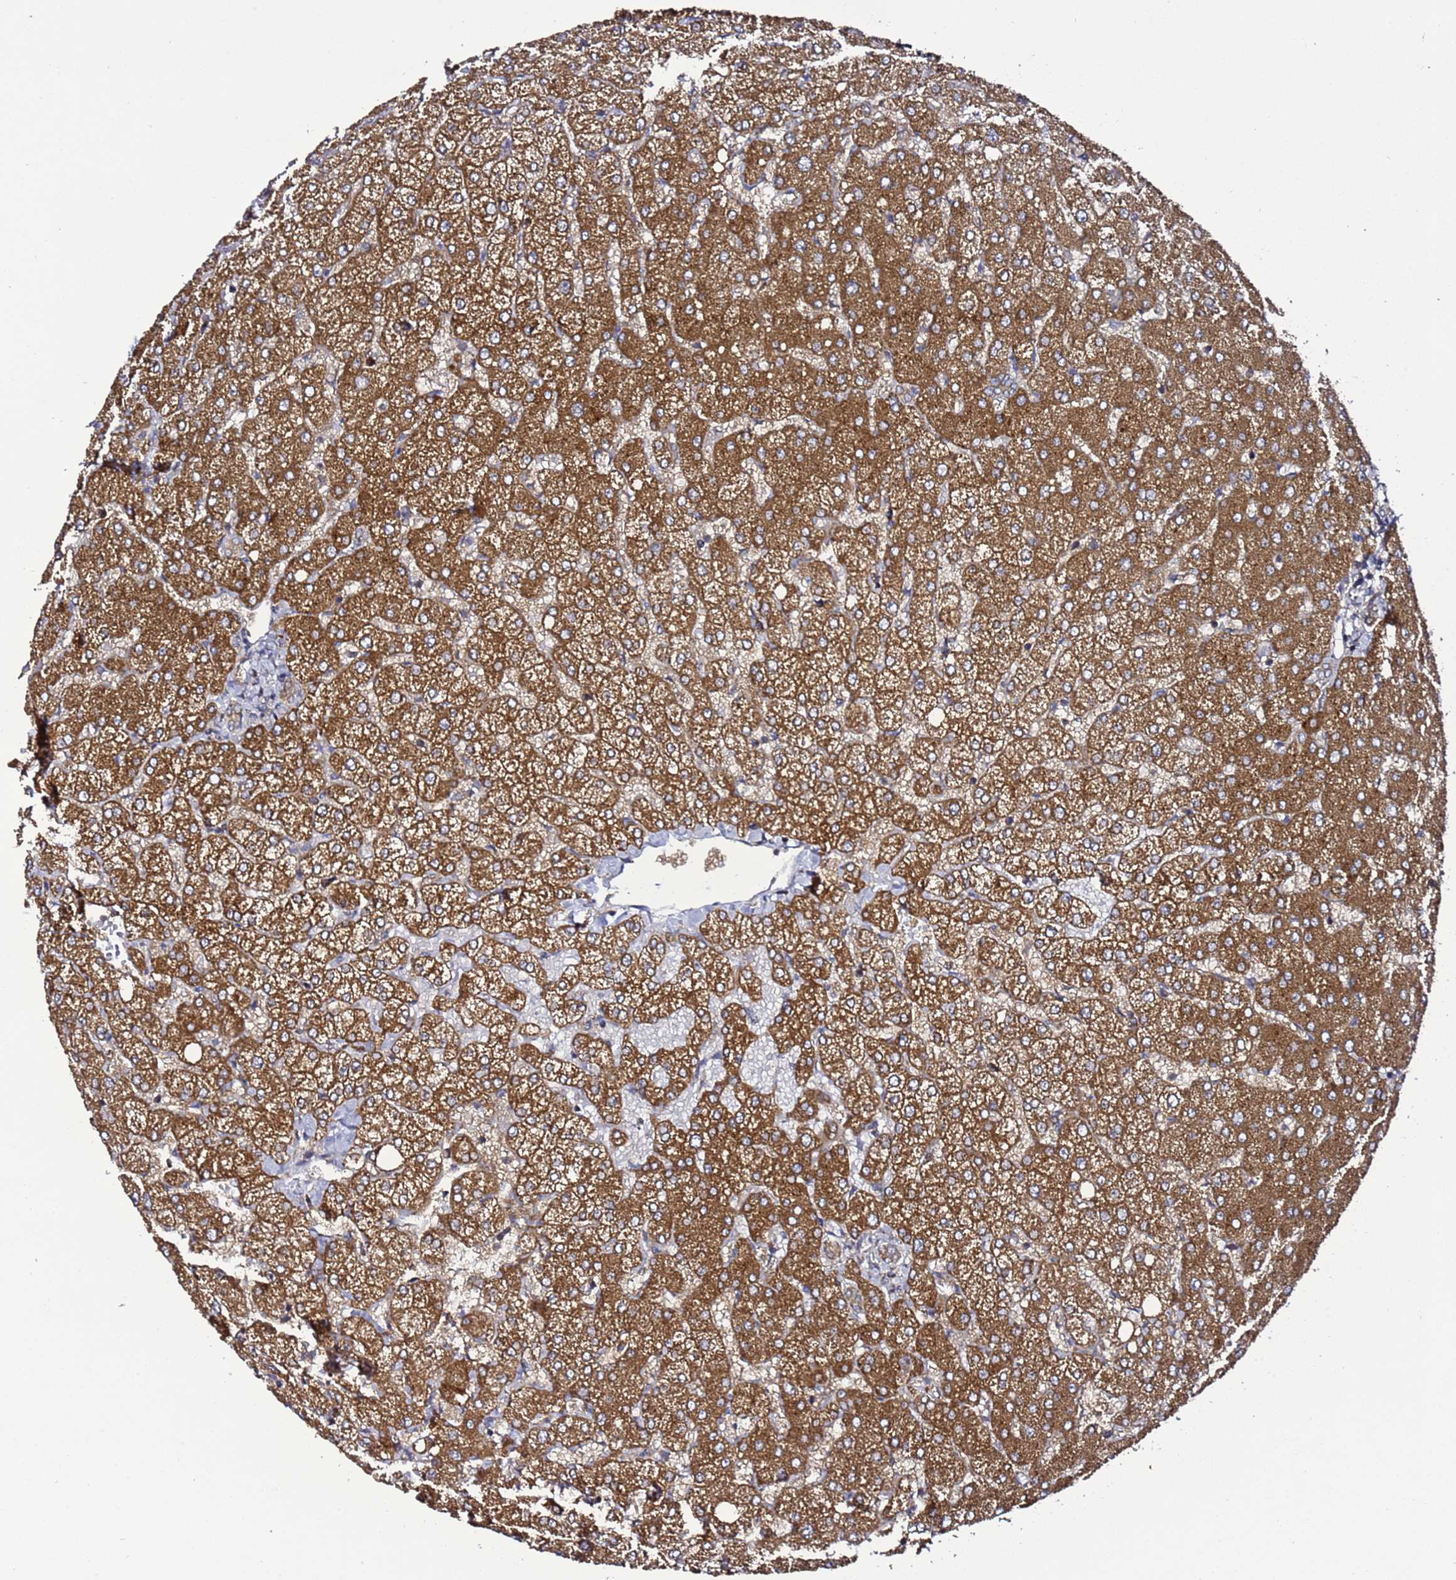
{"staining": {"intensity": "negative", "quantity": "none", "location": "none"}, "tissue": "liver", "cell_type": "Cholangiocytes", "image_type": "normal", "snomed": [{"axis": "morphology", "description": "Normal tissue, NOS"}, {"axis": "topography", "description": "Liver"}], "caption": "DAB immunohistochemical staining of benign human liver reveals no significant expression in cholangiocytes.", "gene": "TMEM176B", "patient": {"sex": "female", "age": 54}}